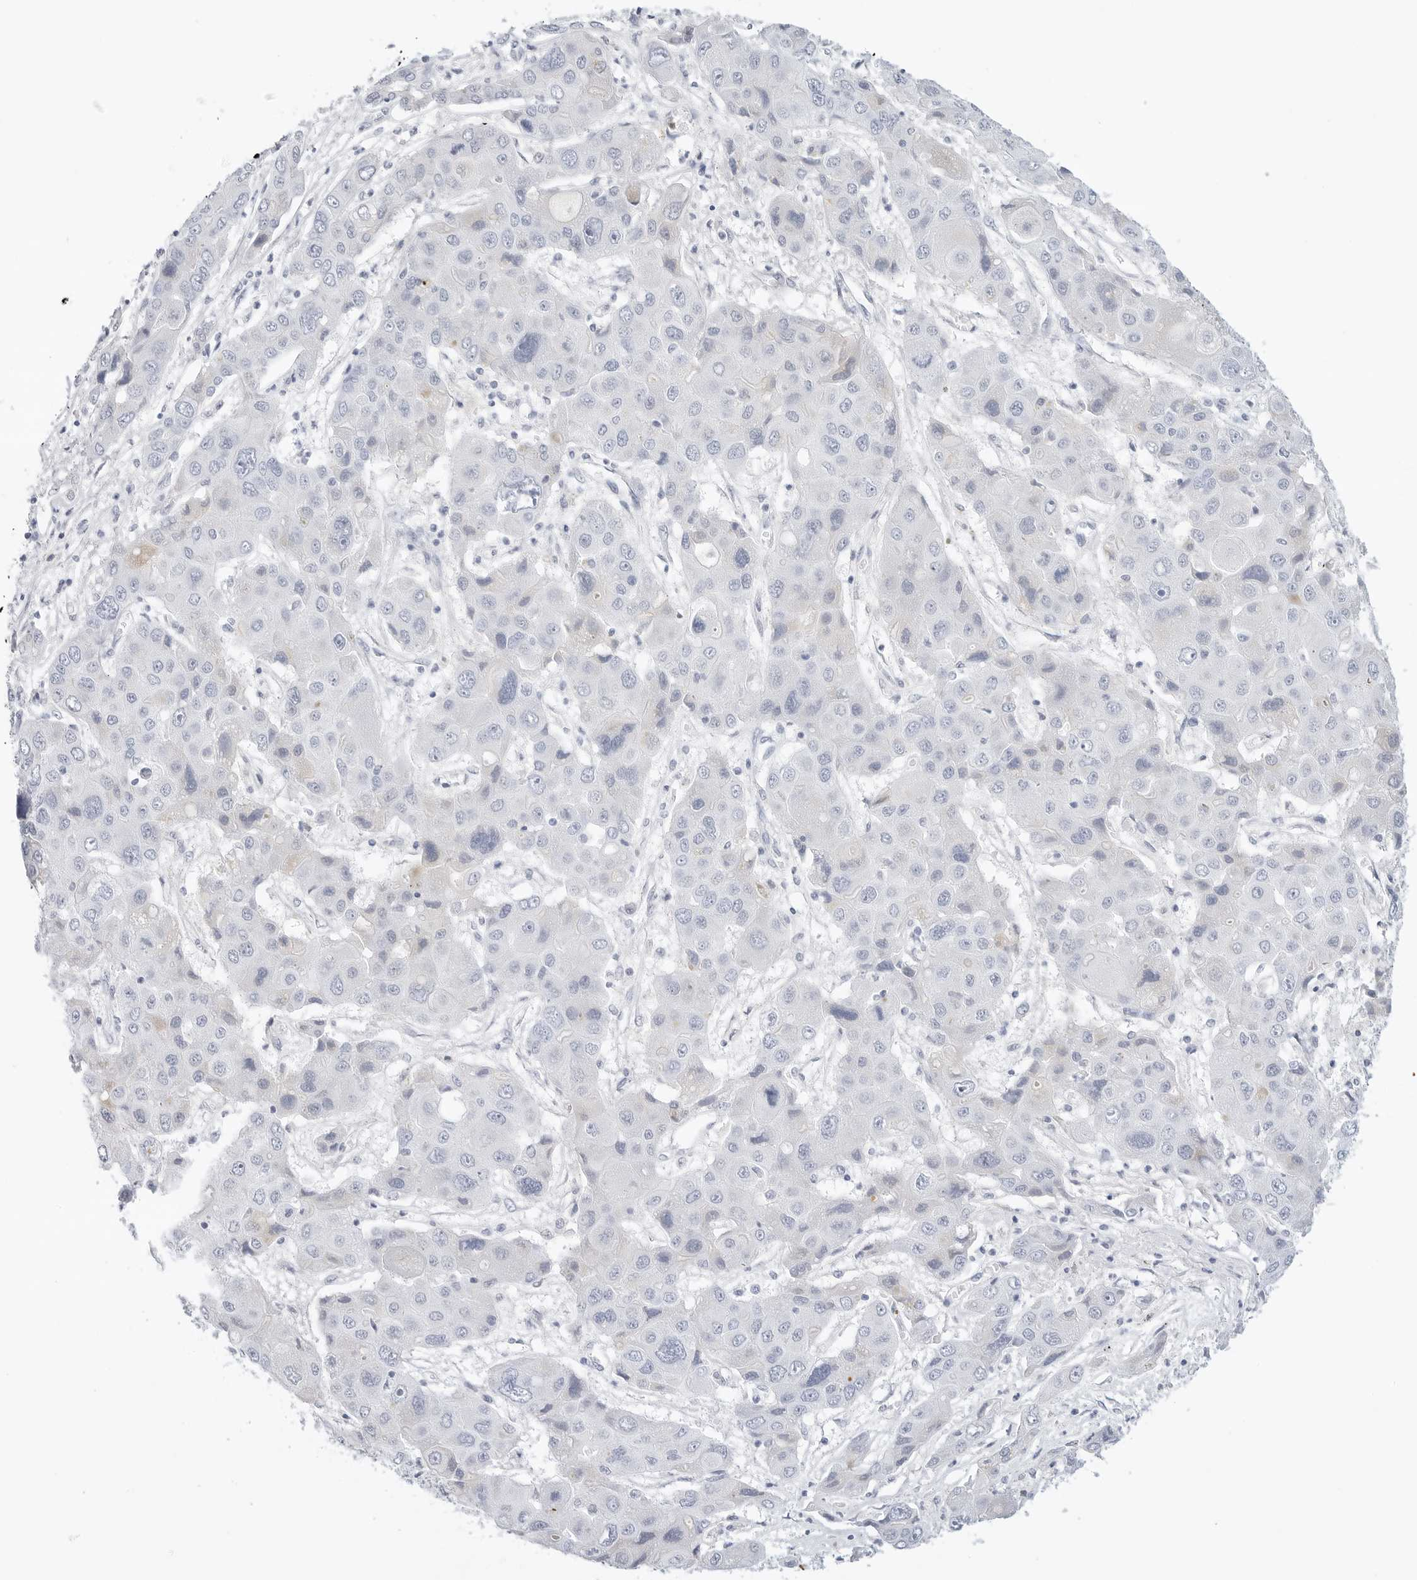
{"staining": {"intensity": "negative", "quantity": "none", "location": "none"}, "tissue": "liver cancer", "cell_type": "Tumor cells", "image_type": "cancer", "snomed": [{"axis": "morphology", "description": "Cholangiocarcinoma"}, {"axis": "topography", "description": "Liver"}], "caption": "This is an immunohistochemistry image of liver cancer (cholangiocarcinoma). There is no expression in tumor cells.", "gene": "SLC19A1", "patient": {"sex": "male", "age": 67}}